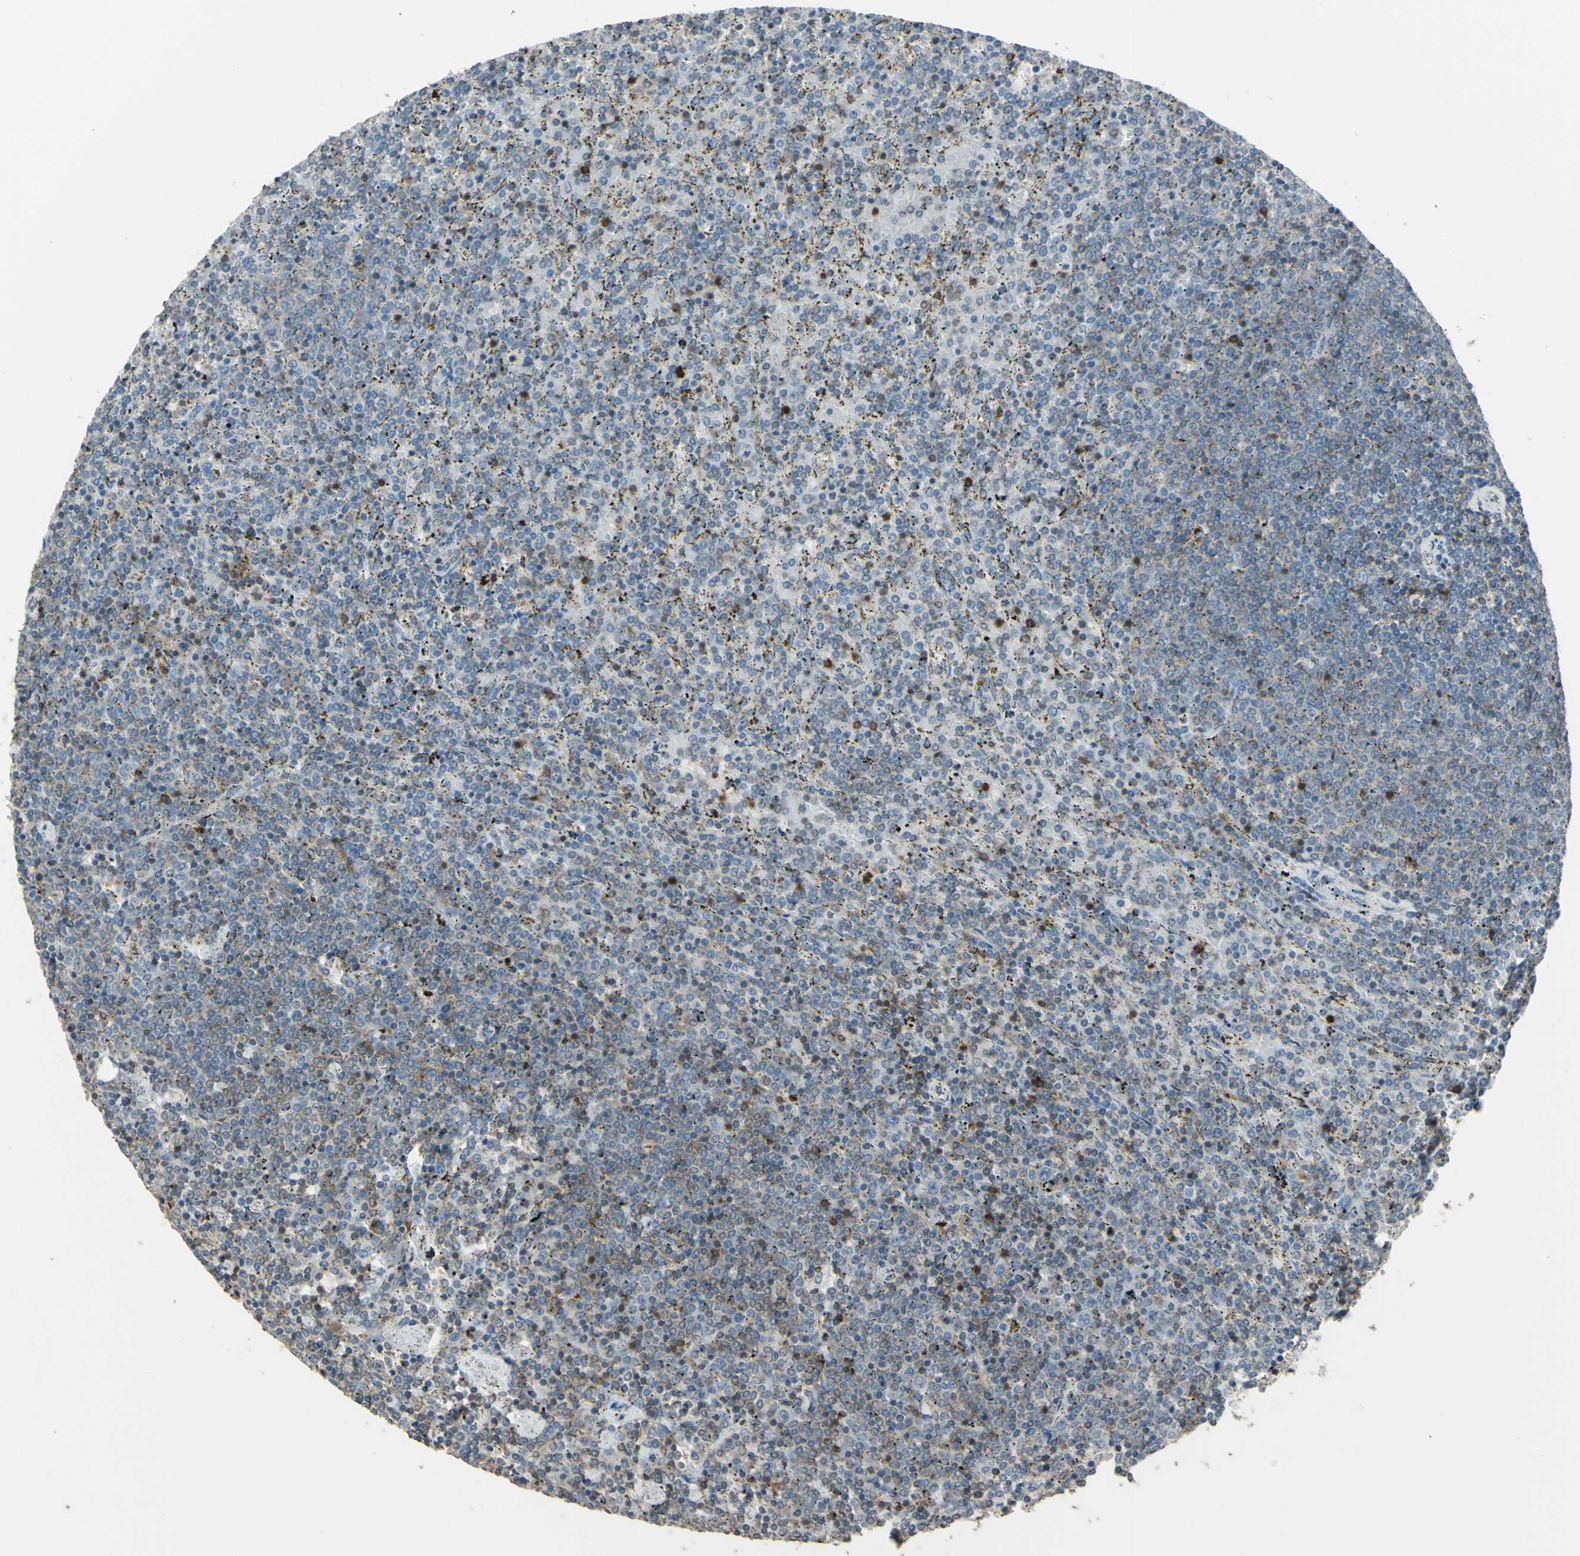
{"staining": {"intensity": "weak", "quantity": "<25%", "location": "cytoplasmic/membranous,nuclear"}, "tissue": "lymphoma", "cell_type": "Tumor cells", "image_type": "cancer", "snomed": [{"axis": "morphology", "description": "Malignant lymphoma, non-Hodgkin's type, Low grade"}, {"axis": "topography", "description": "Spleen"}], "caption": "High magnification brightfield microscopy of lymphoma stained with DAB (3,3'-diaminobenzidine) (brown) and counterstained with hematoxylin (blue): tumor cells show no significant expression. (Stains: DAB (3,3'-diaminobenzidine) immunohistochemistry (IHC) with hematoxylin counter stain, Microscopy: brightfield microscopy at high magnification).", "gene": "PSTPIP1", "patient": {"sex": "female", "age": 77}}